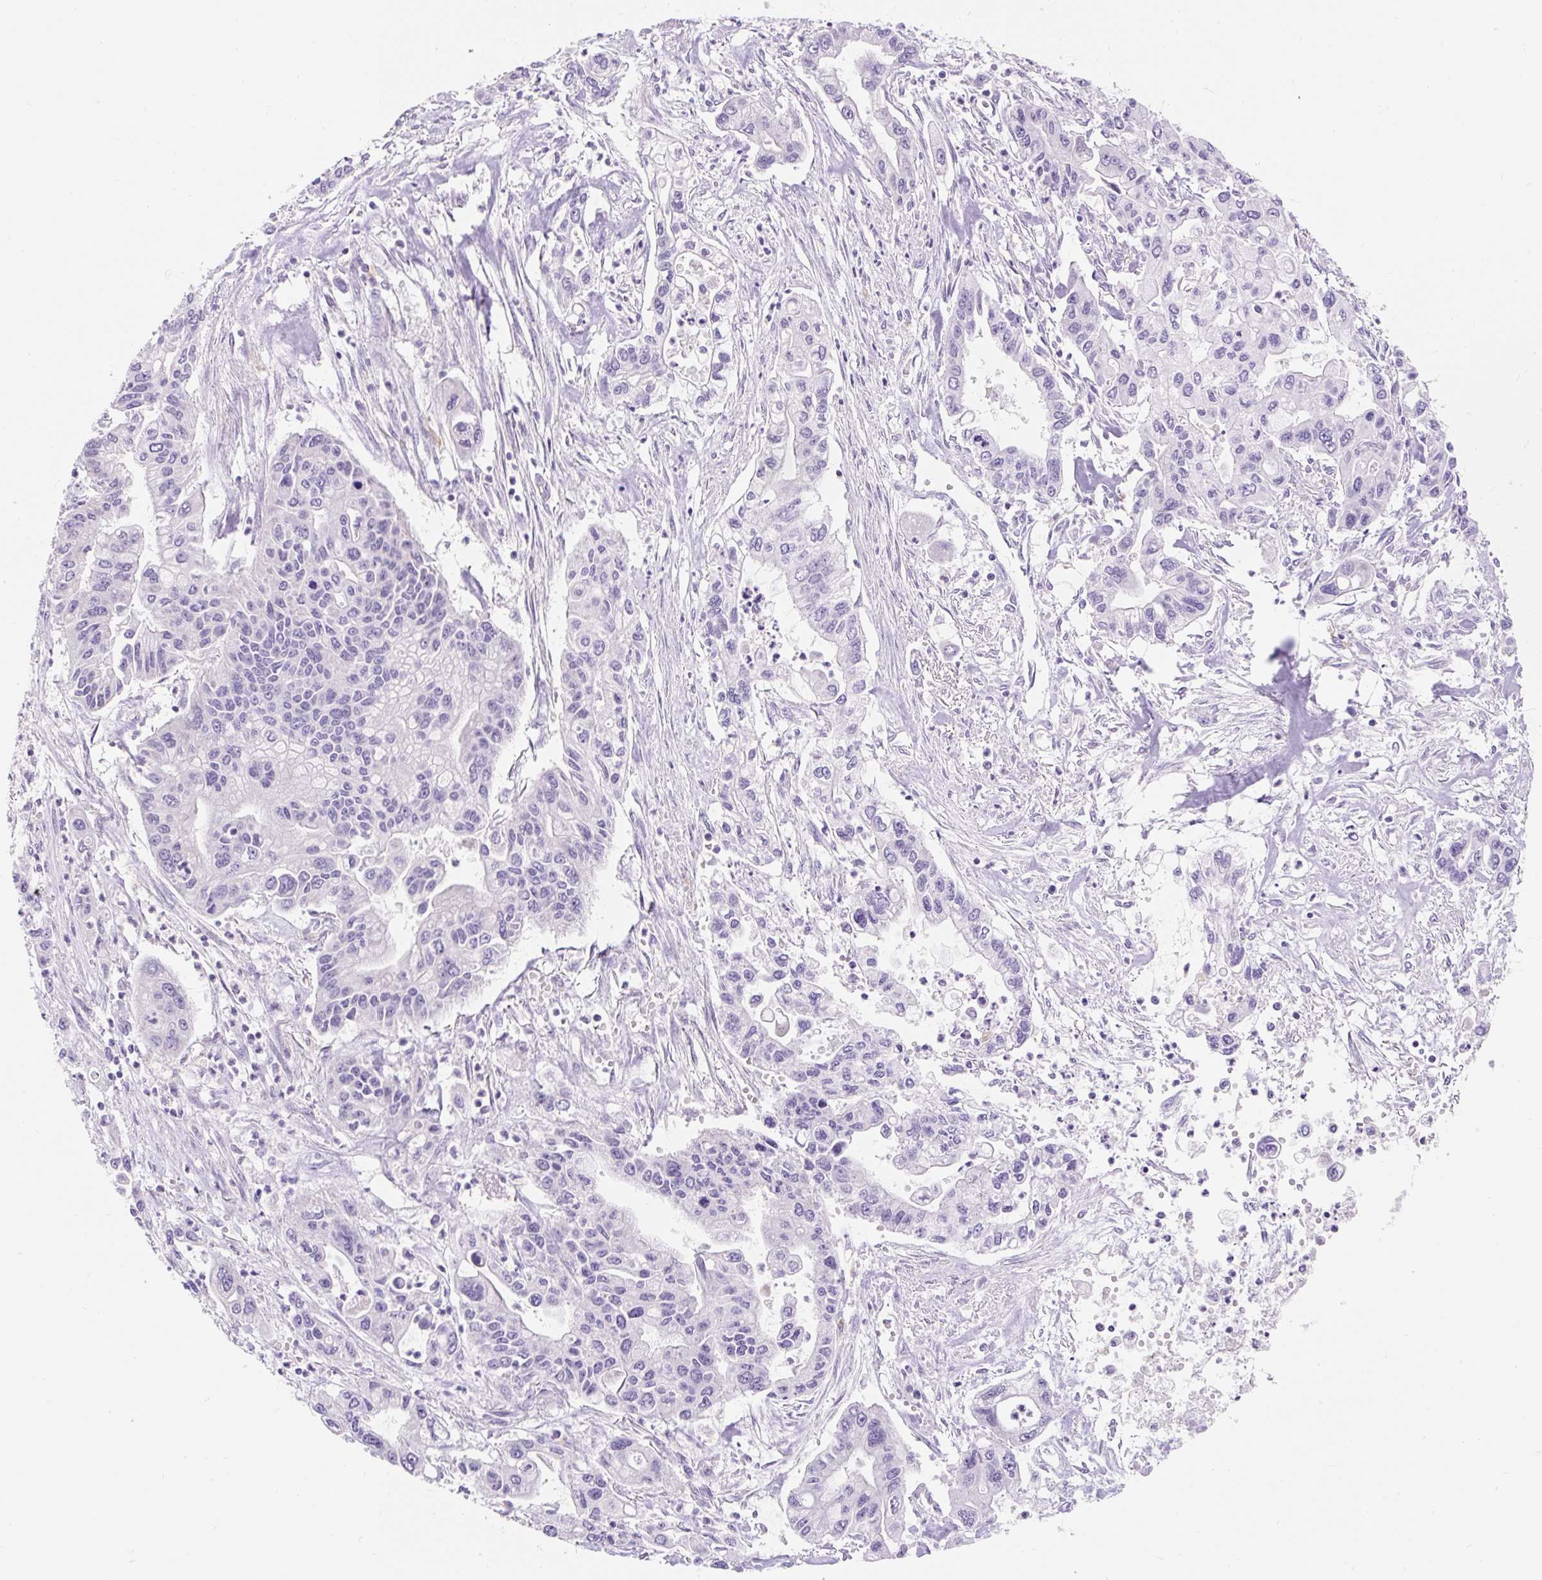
{"staining": {"intensity": "negative", "quantity": "none", "location": "none"}, "tissue": "pancreatic cancer", "cell_type": "Tumor cells", "image_type": "cancer", "snomed": [{"axis": "morphology", "description": "Adenocarcinoma, NOS"}, {"axis": "topography", "description": "Pancreas"}], "caption": "Tumor cells show no significant expression in adenocarcinoma (pancreatic).", "gene": "TMEM150C", "patient": {"sex": "male", "age": 62}}